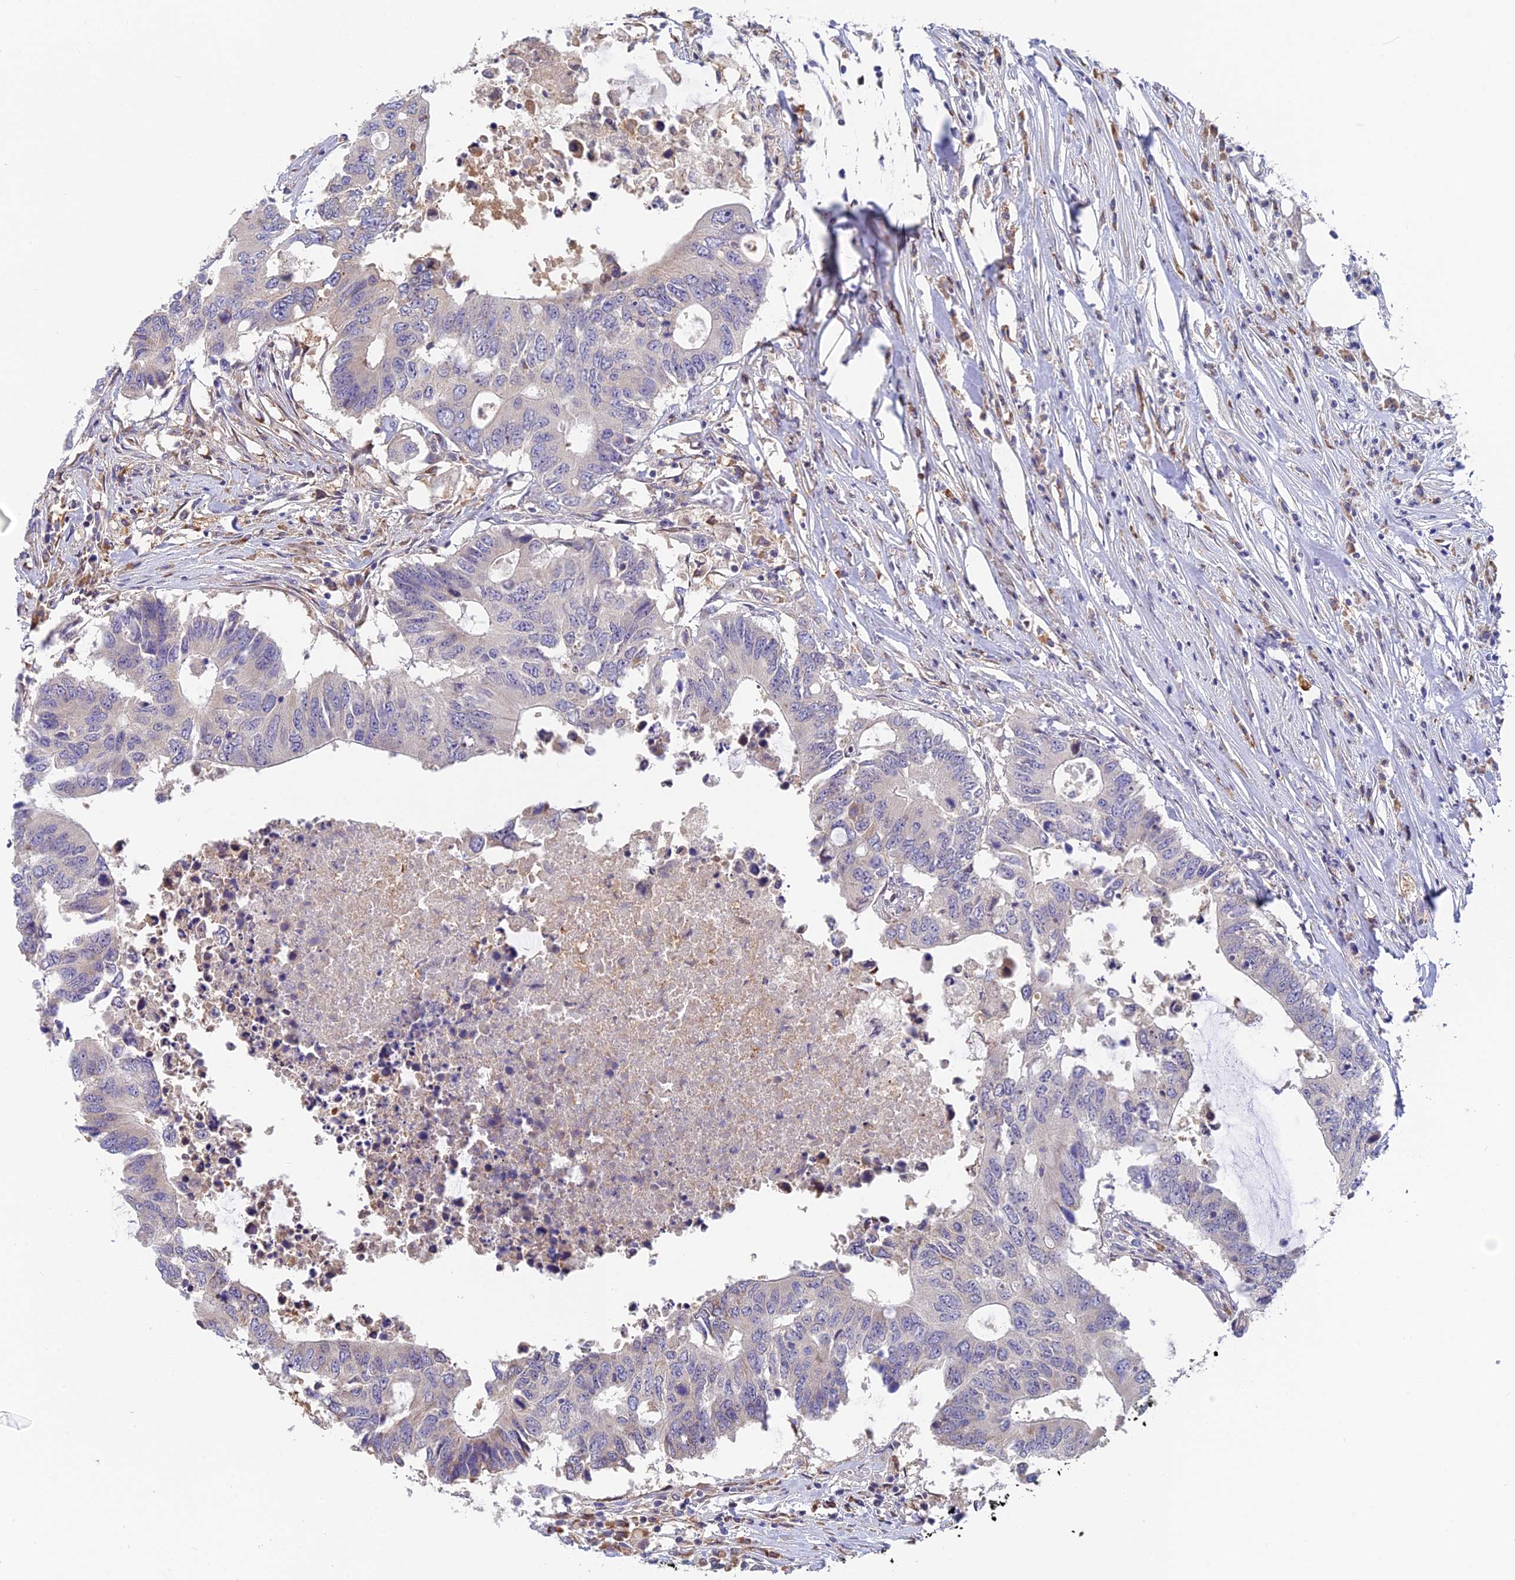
{"staining": {"intensity": "negative", "quantity": "none", "location": "none"}, "tissue": "colorectal cancer", "cell_type": "Tumor cells", "image_type": "cancer", "snomed": [{"axis": "morphology", "description": "Adenocarcinoma, NOS"}, {"axis": "topography", "description": "Colon"}], "caption": "IHC histopathology image of neoplastic tissue: colorectal cancer (adenocarcinoma) stained with DAB demonstrates no significant protein positivity in tumor cells.", "gene": "IPO5", "patient": {"sex": "male", "age": 71}}